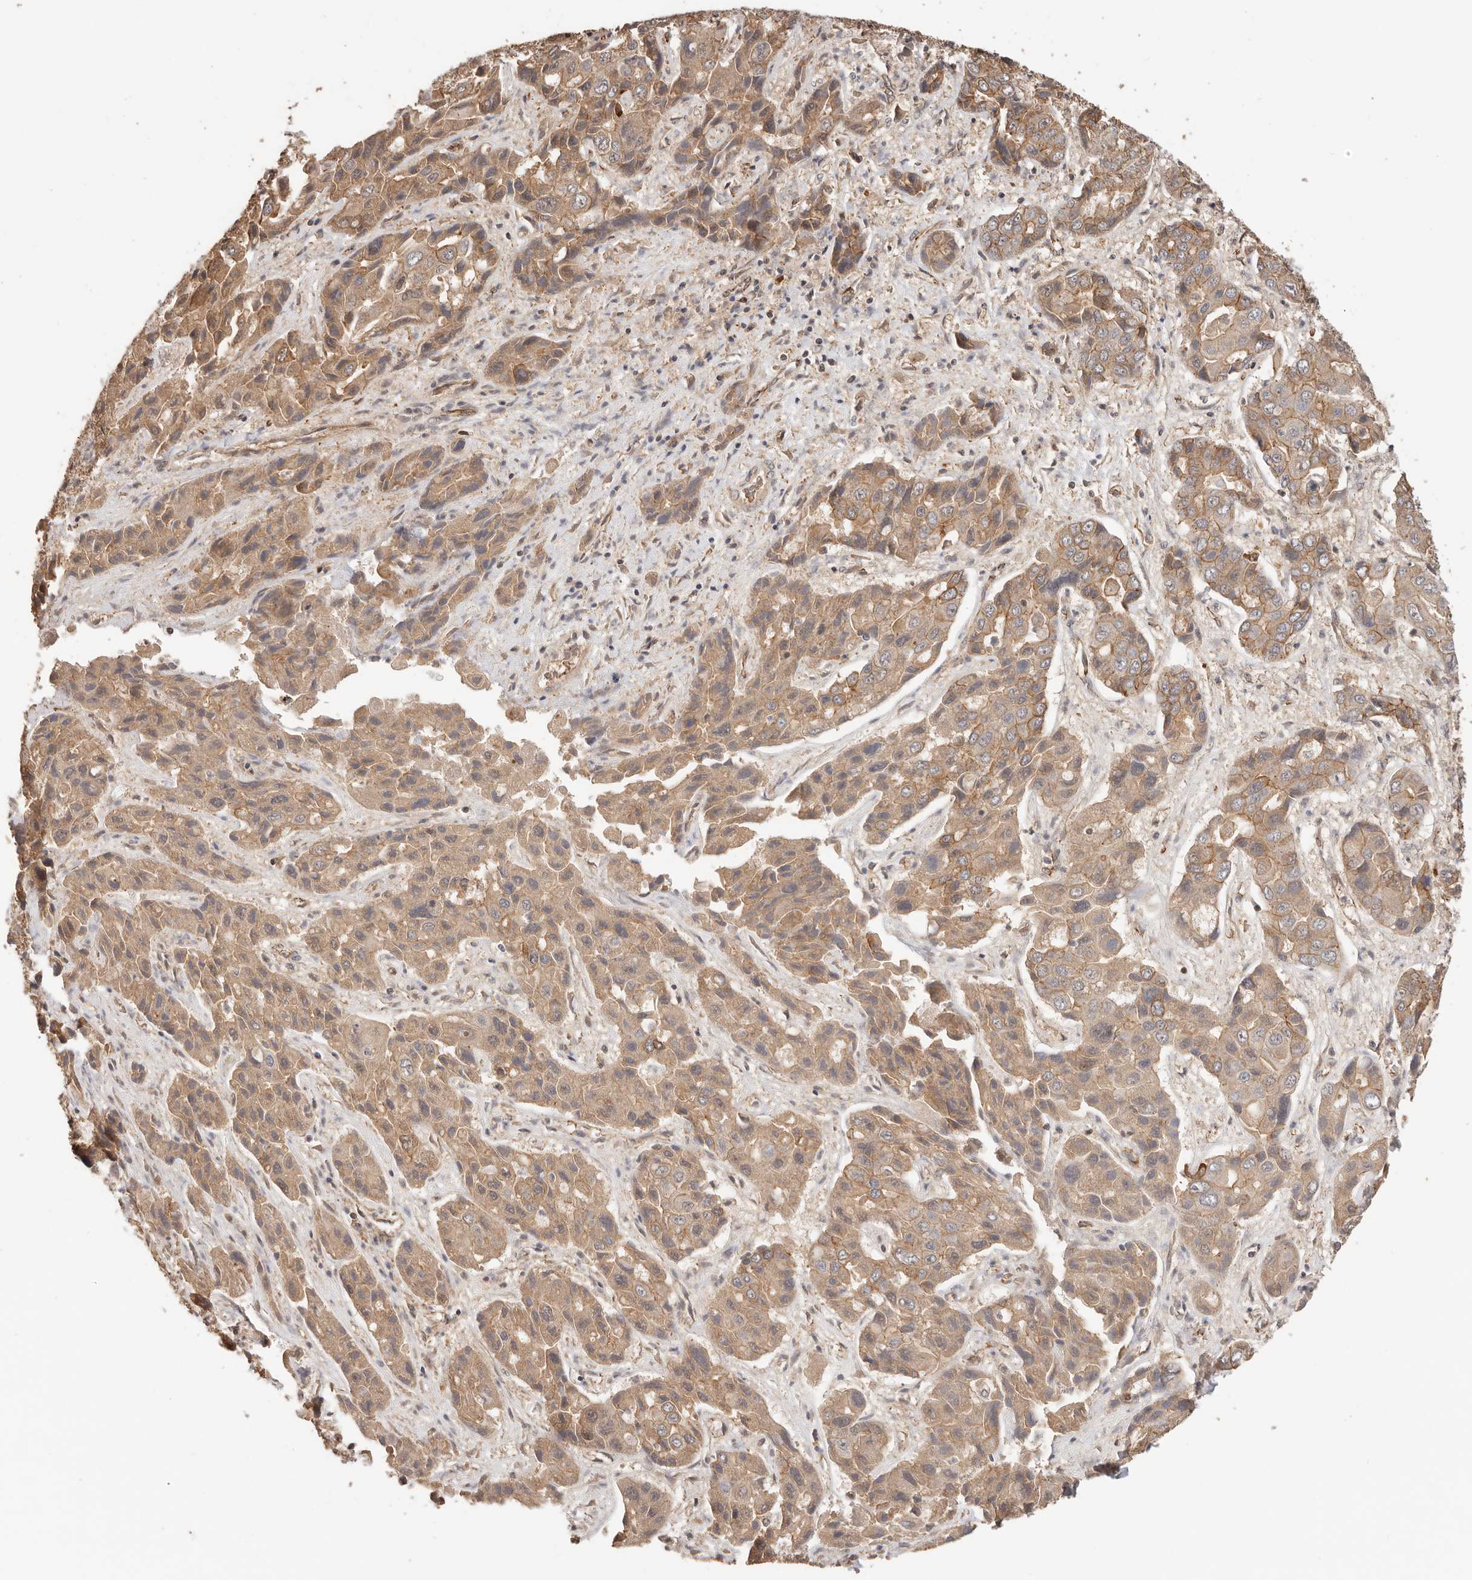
{"staining": {"intensity": "moderate", "quantity": ">75%", "location": "cytoplasmic/membranous"}, "tissue": "liver cancer", "cell_type": "Tumor cells", "image_type": "cancer", "snomed": [{"axis": "morphology", "description": "Cholangiocarcinoma"}, {"axis": "topography", "description": "Liver"}], "caption": "Human liver cancer stained for a protein (brown) shows moderate cytoplasmic/membranous positive expression in approximately >75% of tumor cells.", "gene": "AFDN", "patient": {"sex": "male", "age": 67}}